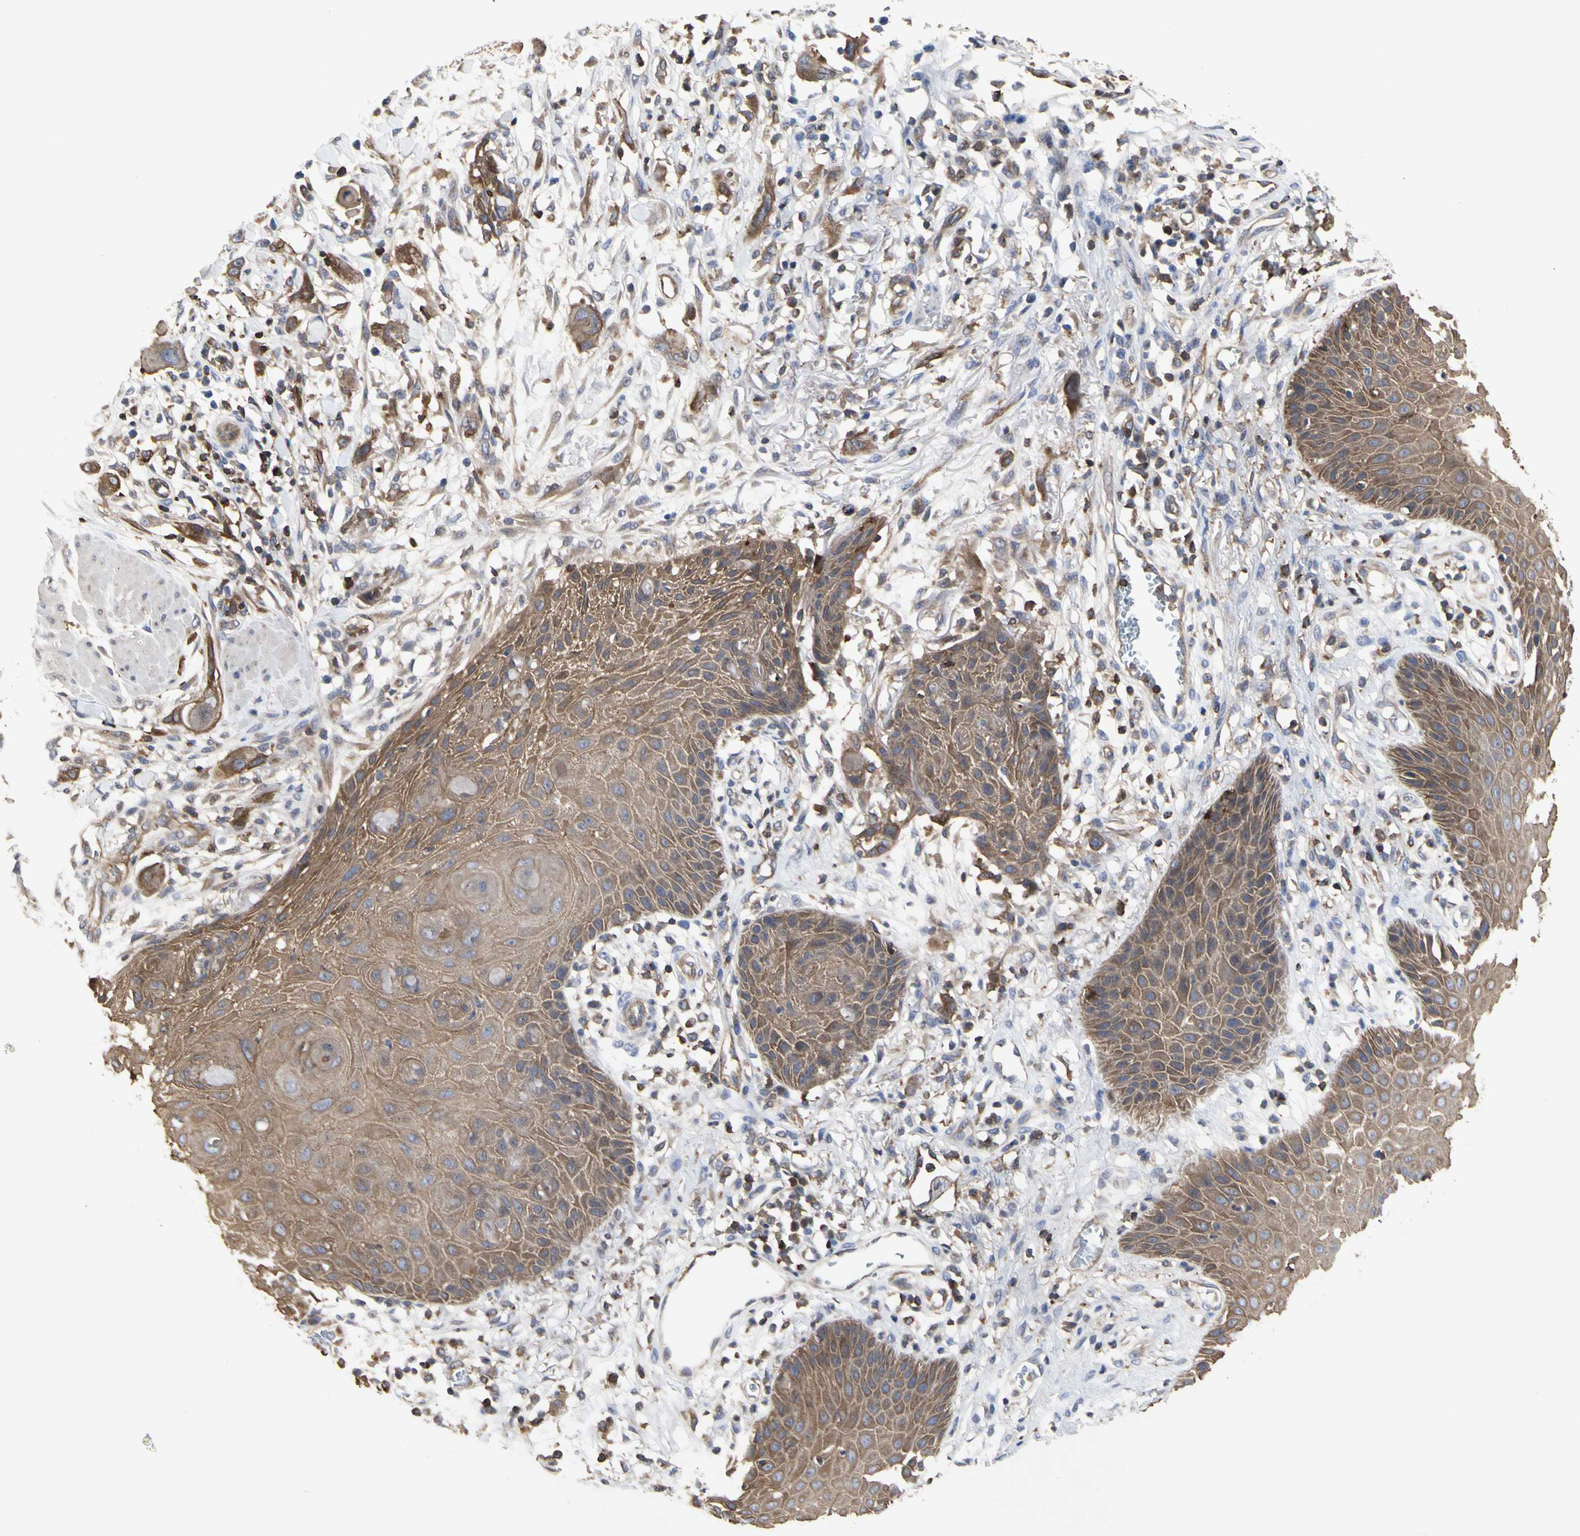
{"staining": {"intensity": "moderate", "quantity": ">75%", "location": "cytoplasmic/membranous"}, "tissue": "skin cancer", "cell_type": "Tumor cells", "image_type": "cancer", "snomed": [{"axis": "morphology", "description": "Normal tissue, NOS"}, {"axis": "morphology", "description": "Squamous cell carcinoma, NOS"}, {"axis": "topography", "description": "Skin"}], "caption": "Immunohistochemical staining of human skin squamous cell carcinoma demonstrates medium levels of moderate cytoplasmic/membranous protein expression in approximately >75% of tumor cells.", "gene": "NAPG", "patient": {"sex": "female", "age": 59}}